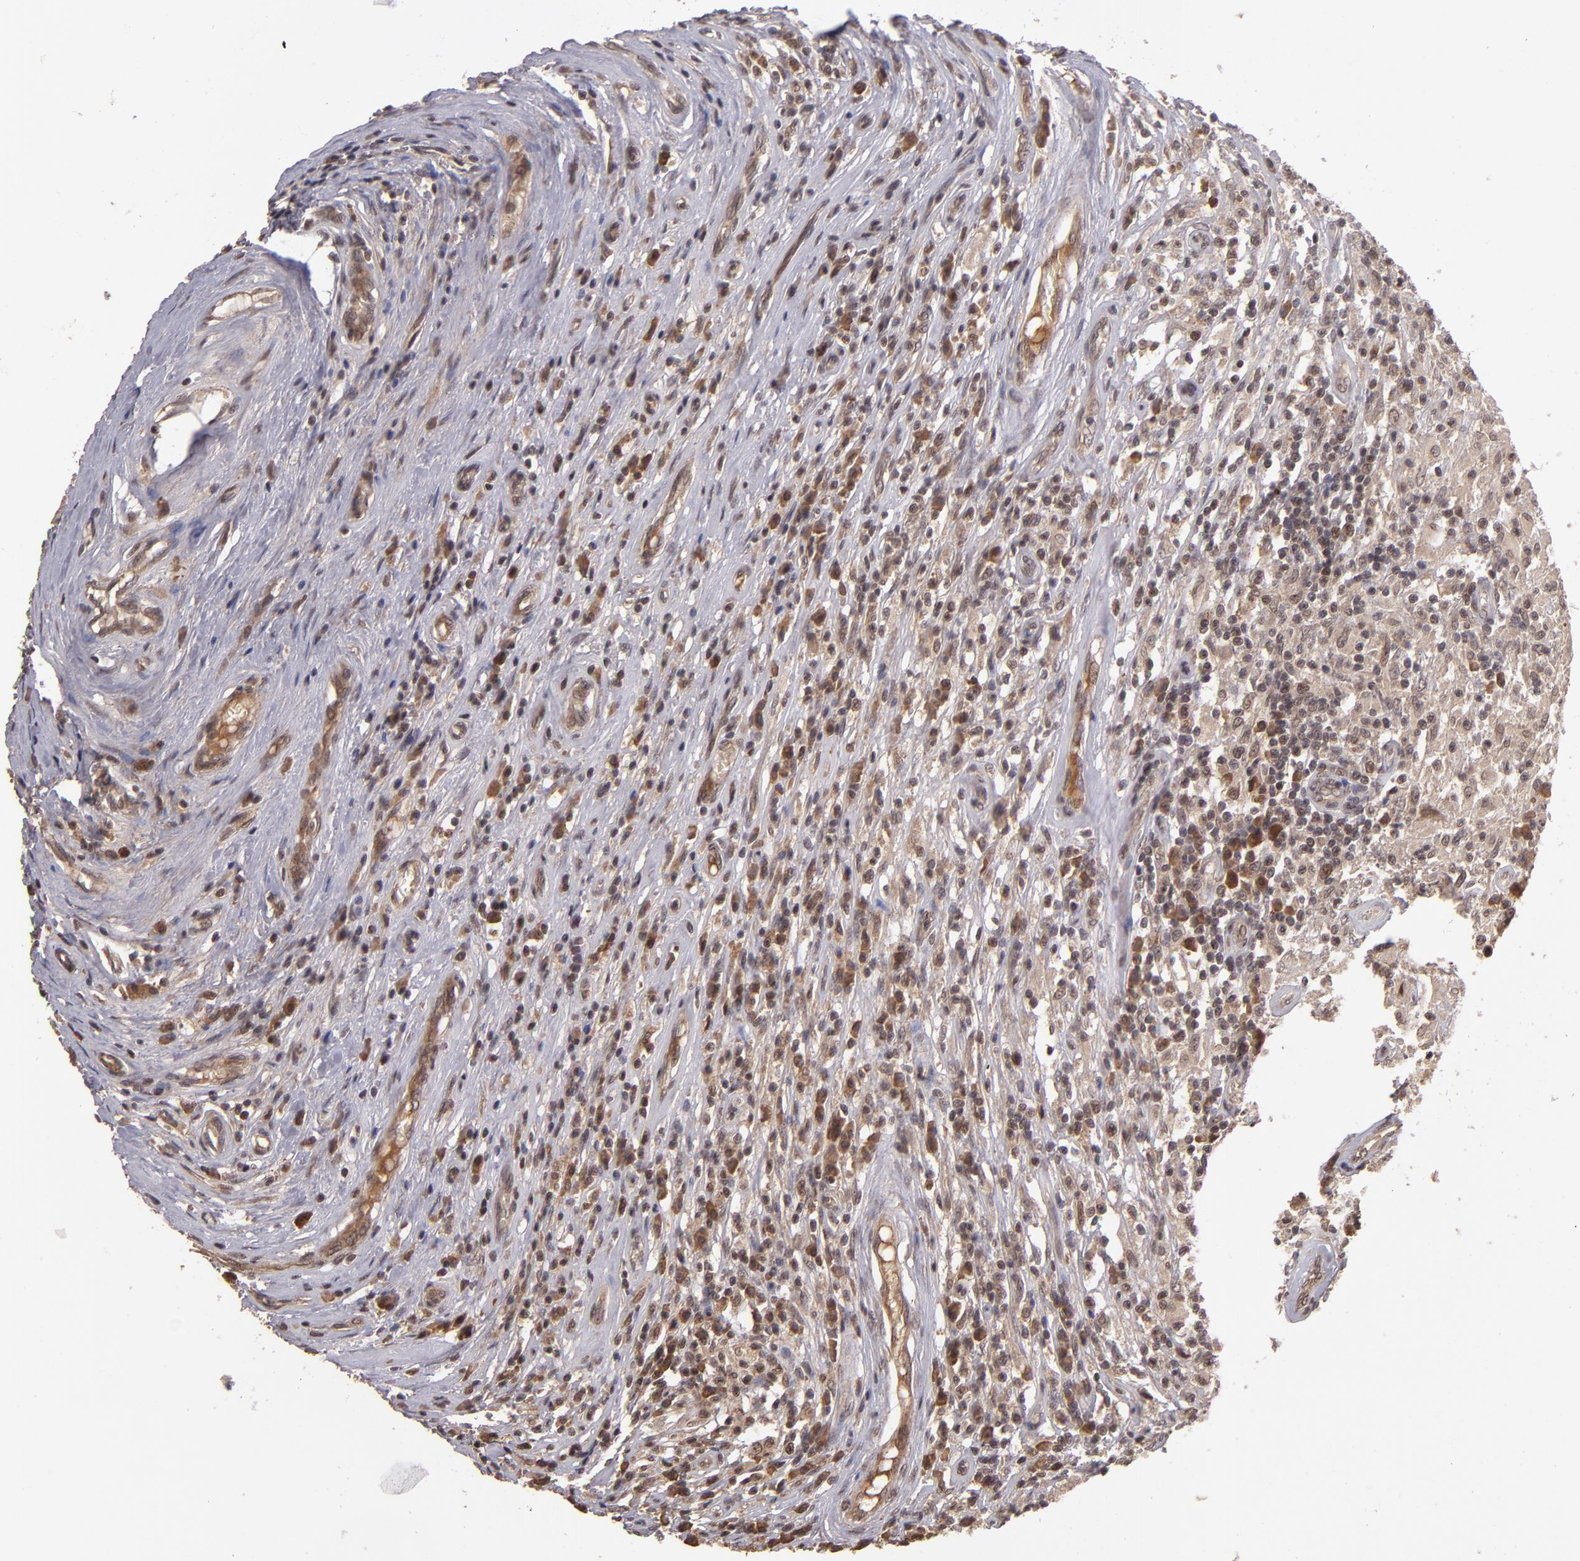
{"staining": {"intensity": "weak", "quantity": ">75%", "location": "cytoplasmic/membranous,nuclear"}, "tissue": "testis cancer", "cell_type": "Tumor cells", "image_type": "cancer", "snomed": [{"axis": "morphology", "description": "Seminoma, NOS"}, {"axis": "topography", "description": "Testis"}], "caption": "Human testis cancer (seminoma) stained with a brown dye displays weak cytoplasmic/membranous and nuclear positive expression in approximately >75% of tumor cells.", "gene": "ABHD12B", "patient": {"sex": "male", "age": 34}}